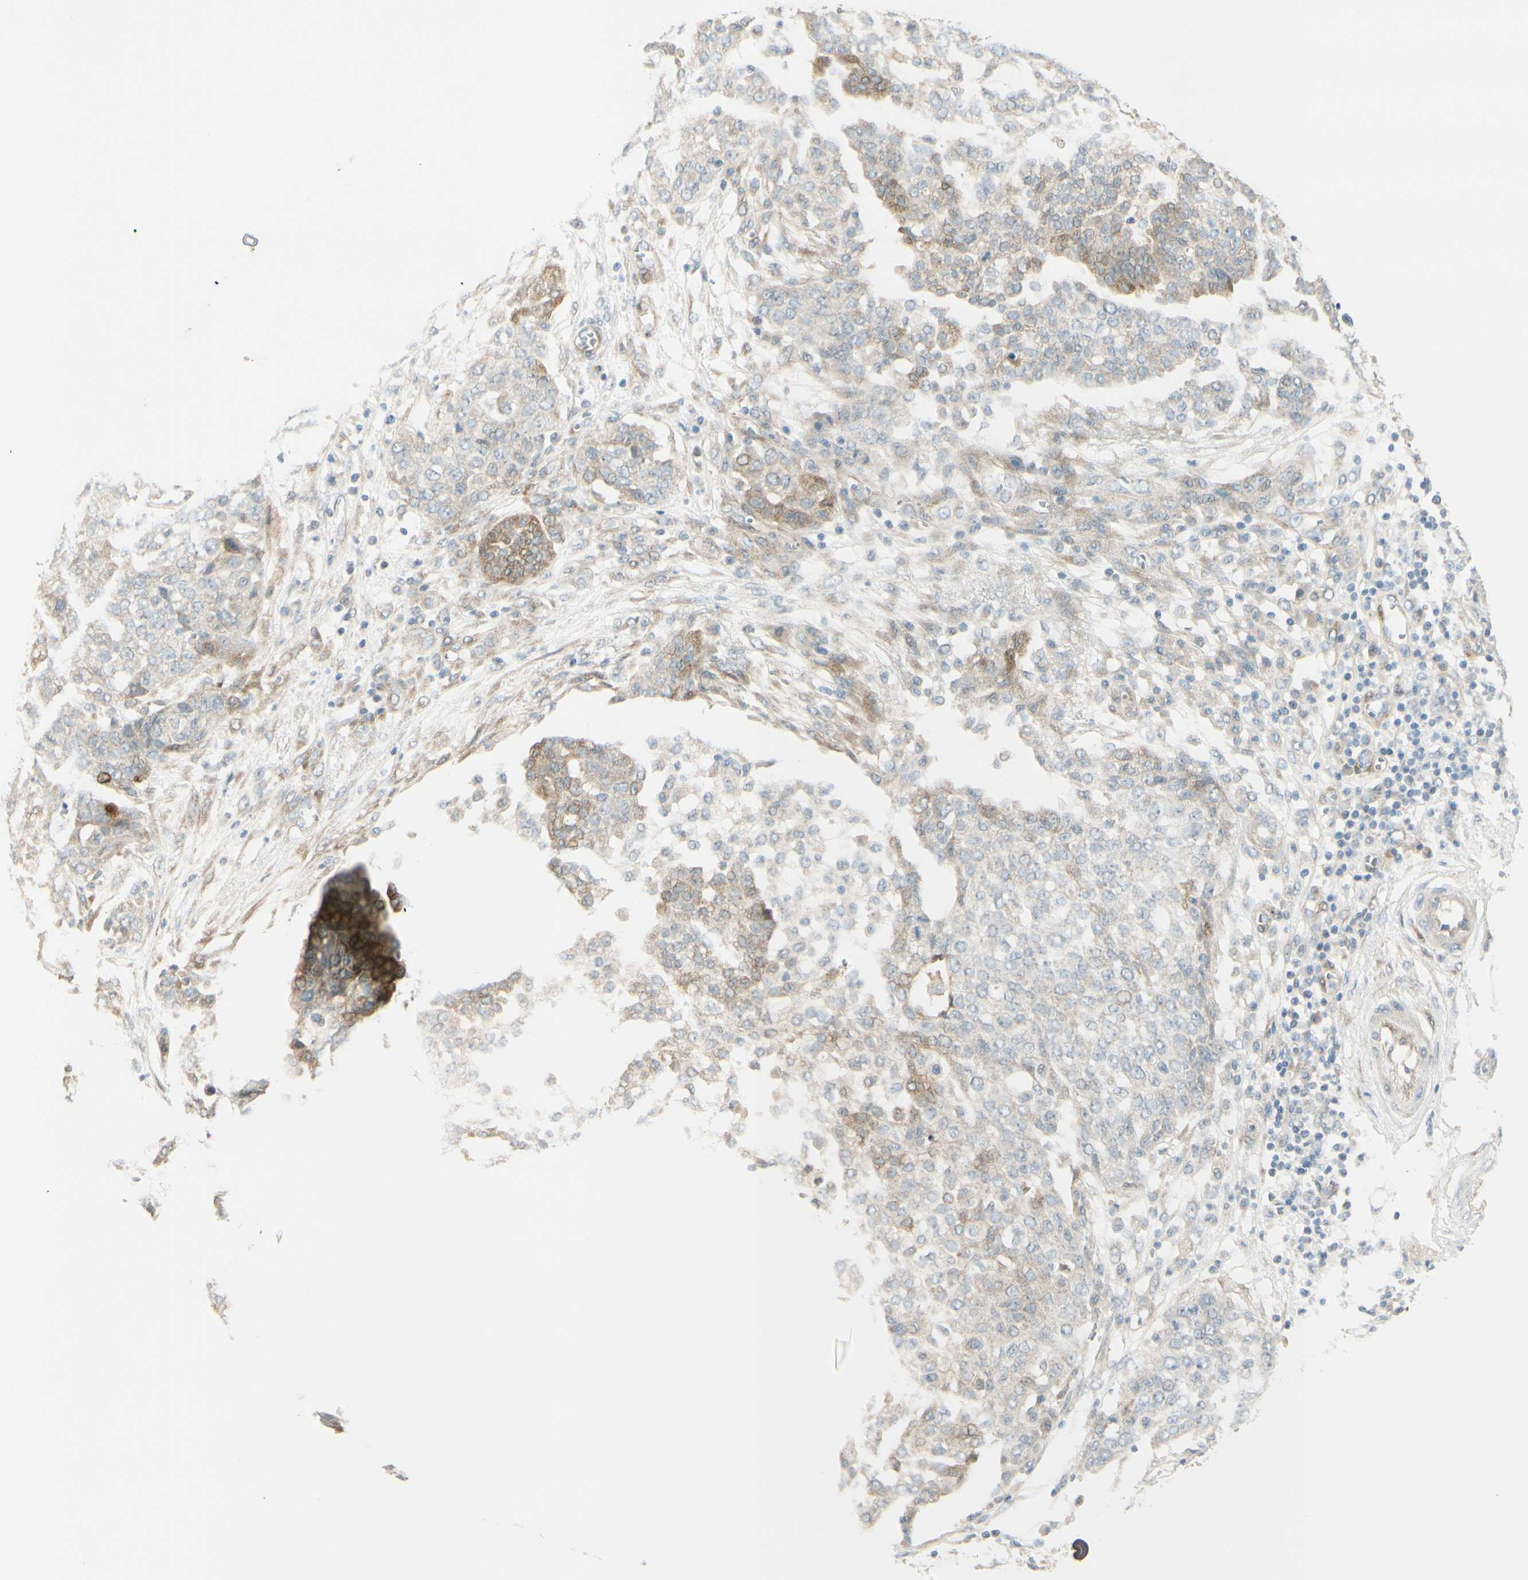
{"staining": {"intensity": "weak", "quantity": "<25%", "location": "cytoplasmic/membranous"}, "tissue": "ovarian cancer", "cell_type": "Tumor cells", "image_type": "cancer", "snomed": [{"axis": "morphology", "description": "Cystadenocarcinoma, serous, NOS"}, {"axis": "topography", "description": "Soft tissue"}, {"axis": "topography", "description": "Ovary"}], "caption": "Immunohistochemistry (IHC) photomicrograph of ovarian serous cystadenocarcinoma stained for a protein (brown), which demonstrates no positivity in tumor cells. (DAB (3,3'-diaminobenzidine) IHC, high magnification).", "gene": "FHL2", "patient": {"sex": "female", "age": 57}}